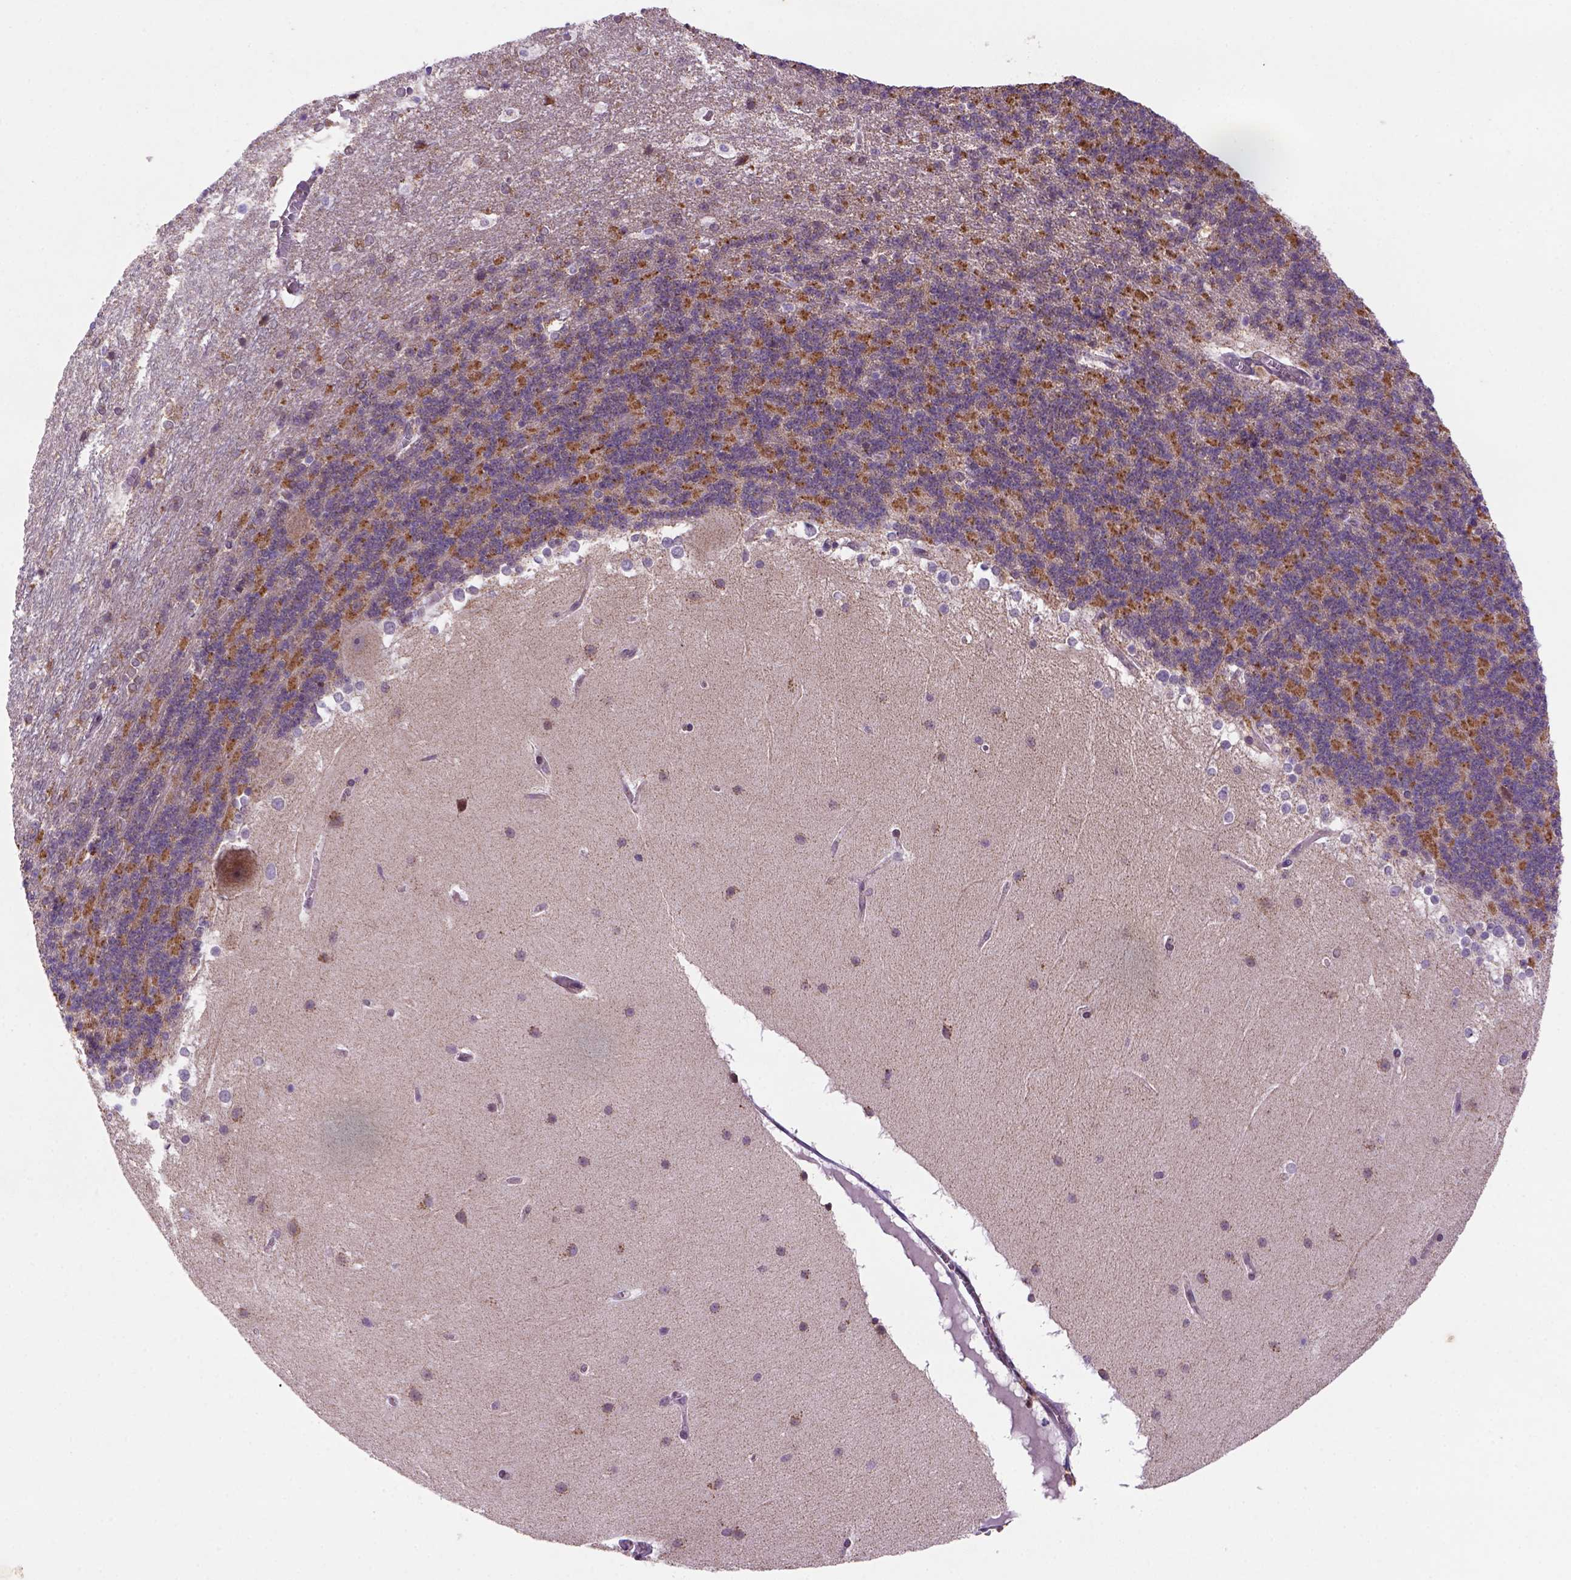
{"staining": {"intensity": "moderate", "quantity": "25%-75%", "location": "cytoplasmic/membranous"}, "tissue": "cerebellum", "cell_type": "Cells in granular layer", "image_type": "normal", "snomed": [{"axis": "morphology", "description": "Normal tissue, NOS"}, {"axis": "topography", "description": "Cerebellum"}], "caption": "This image shows immunohistochemistry (IHC) staining of unremarkable human cerebellum, with medium moderate cytoplasmic/membranous staining in about 25%-75% of cells in granular layer.", "gene": "FZD7", "patient": {"sex": "female", "age": 19}}